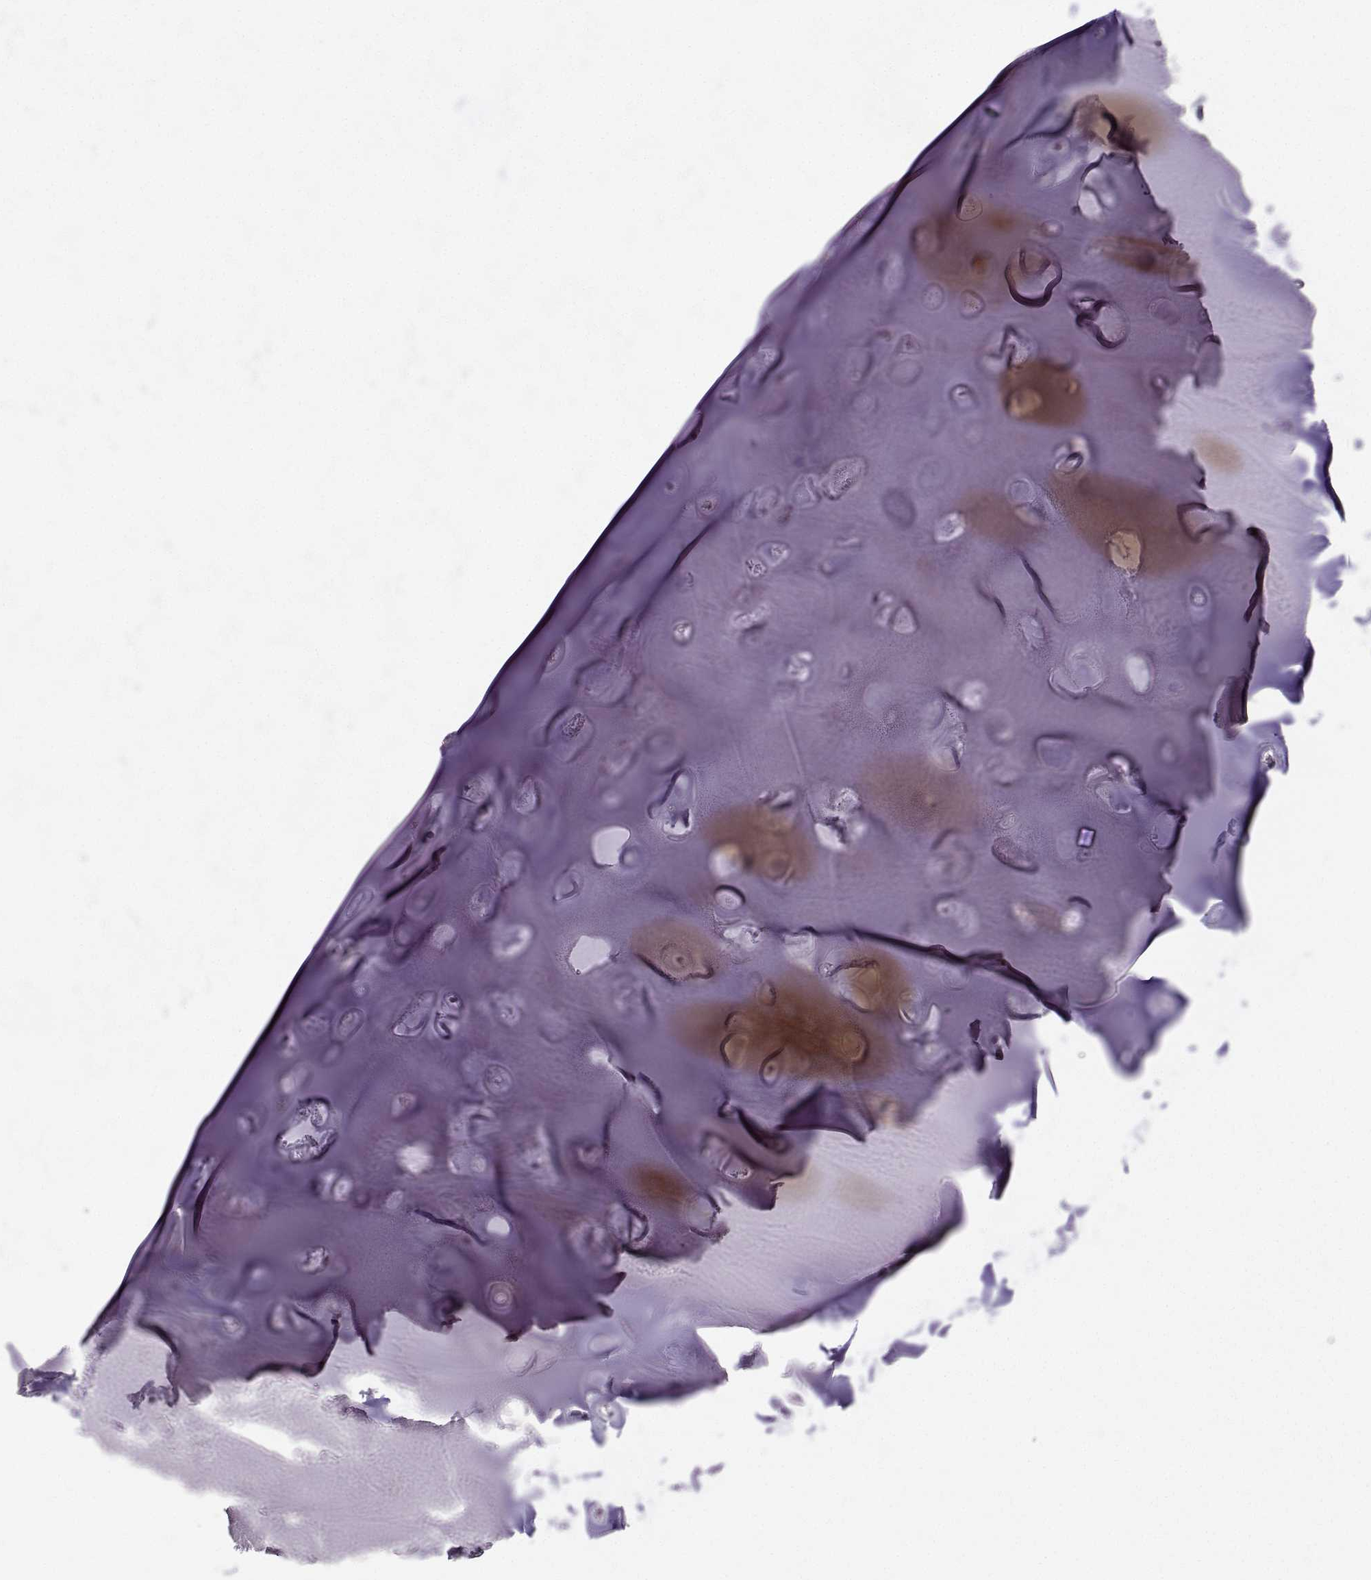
{"staining": {"intensity": "negative", "quantity": "none", "location": "none"}, "tissue": "soft tissue", "cell_type": "Chondrocytes", "image_type": "normal", "snomed": [{"axis": "morphology", "description": "Normal tissue, NOS"}, {"axis": "morphology", "description": "Squamous cell carcinoma, NOS"}, {"axis": "topography", "description": "Cartilage tissue"}, {"axis": "topography", "description": "Lung"}], "caption": "The image demonstrates no significant positivity in chondrocytes of soft tissue.", "gene": "PKP2", "patient": {"sex": "male", "age": 66}}